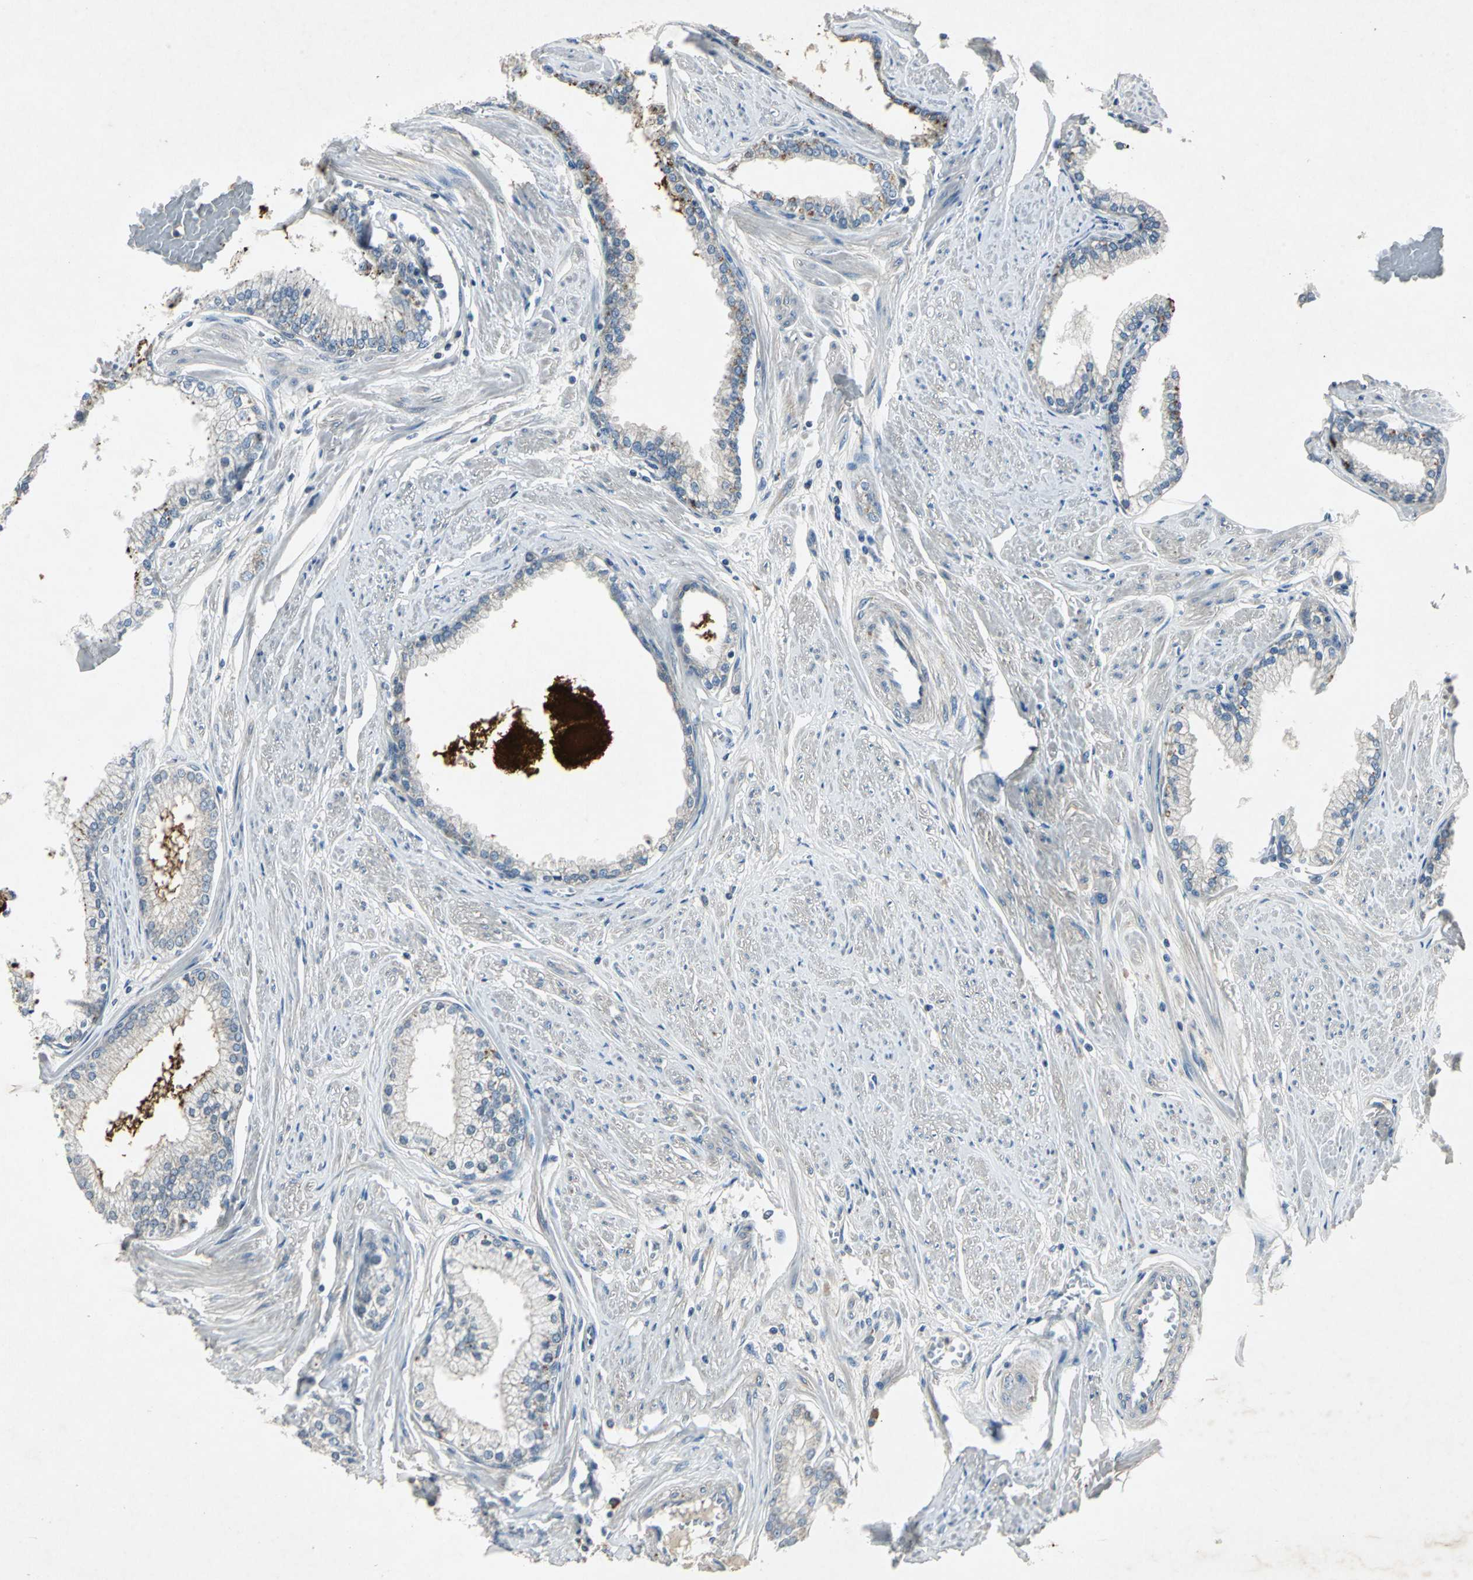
{"staining": {"intensity": "weak", "quantity": "<25%", "location": "cytoplasmic/membranous"}, "tissue": "prostate", "cell_type": "Glandular cells", "image_type": "normal", "snomed": [{"axis": "morphology", "description": "Normal tissue, NOS"}, {"axis": "topography", "description": "Prostate"}], "caption": "Glandular cells show no significant protein positivity in benign prostate. The staining was performed using DAB to visualize the protein expression in brown, while the nuclei were stained in blue with hematoxylin (Magnification: 20x).", "gene": "SLC2A13", "patient": {"sex": "male", "age": 64}}